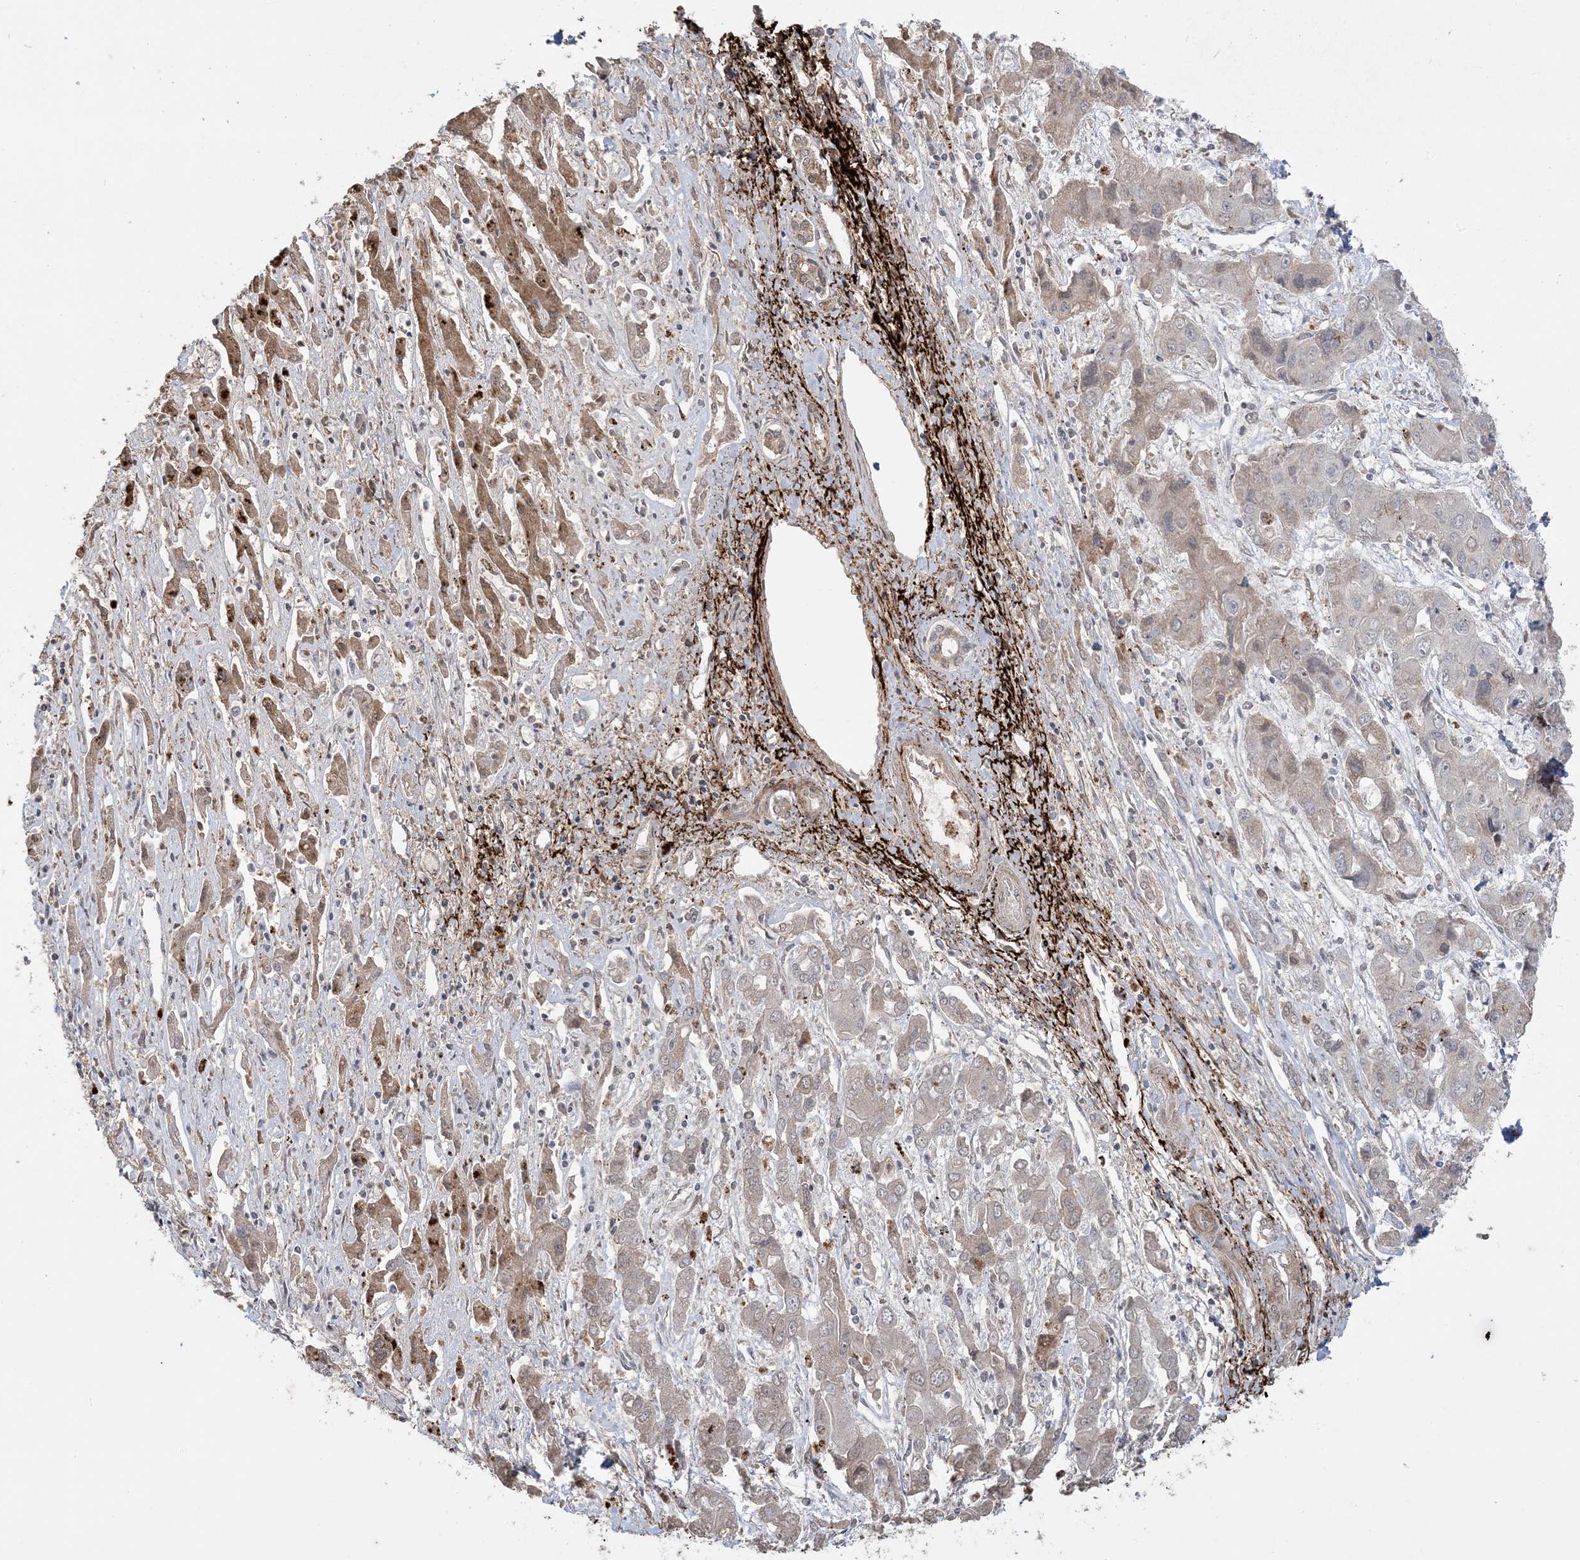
{"staining": {"intensity": "weak", "quantity": "25%-75%", "location": "cytoplasmic/membranous"}, "tissue": "liver cancer", "cell_type": "Tumor cells", "image_type": "cancer", "snomed": [{"axis": "morphology", "description": "Cholangiocarcinoma"}, {"axis": "topography", "description": "Liver"}], "caption": "The histopathology image shows a brown stain indicating the presence of a protein in the cytoplasmic/membranous of tumor cells in cholangiocarcinoma (liver). The staining was performed using DAB (3,3'-diaminobenzidine) to visualize the protein expression in brown, while the nuclei were stained in blue with hematoxylin (Magnification: 20x).", "gene": "XRN1", "patient": {"sex": "male", "age": 67}}